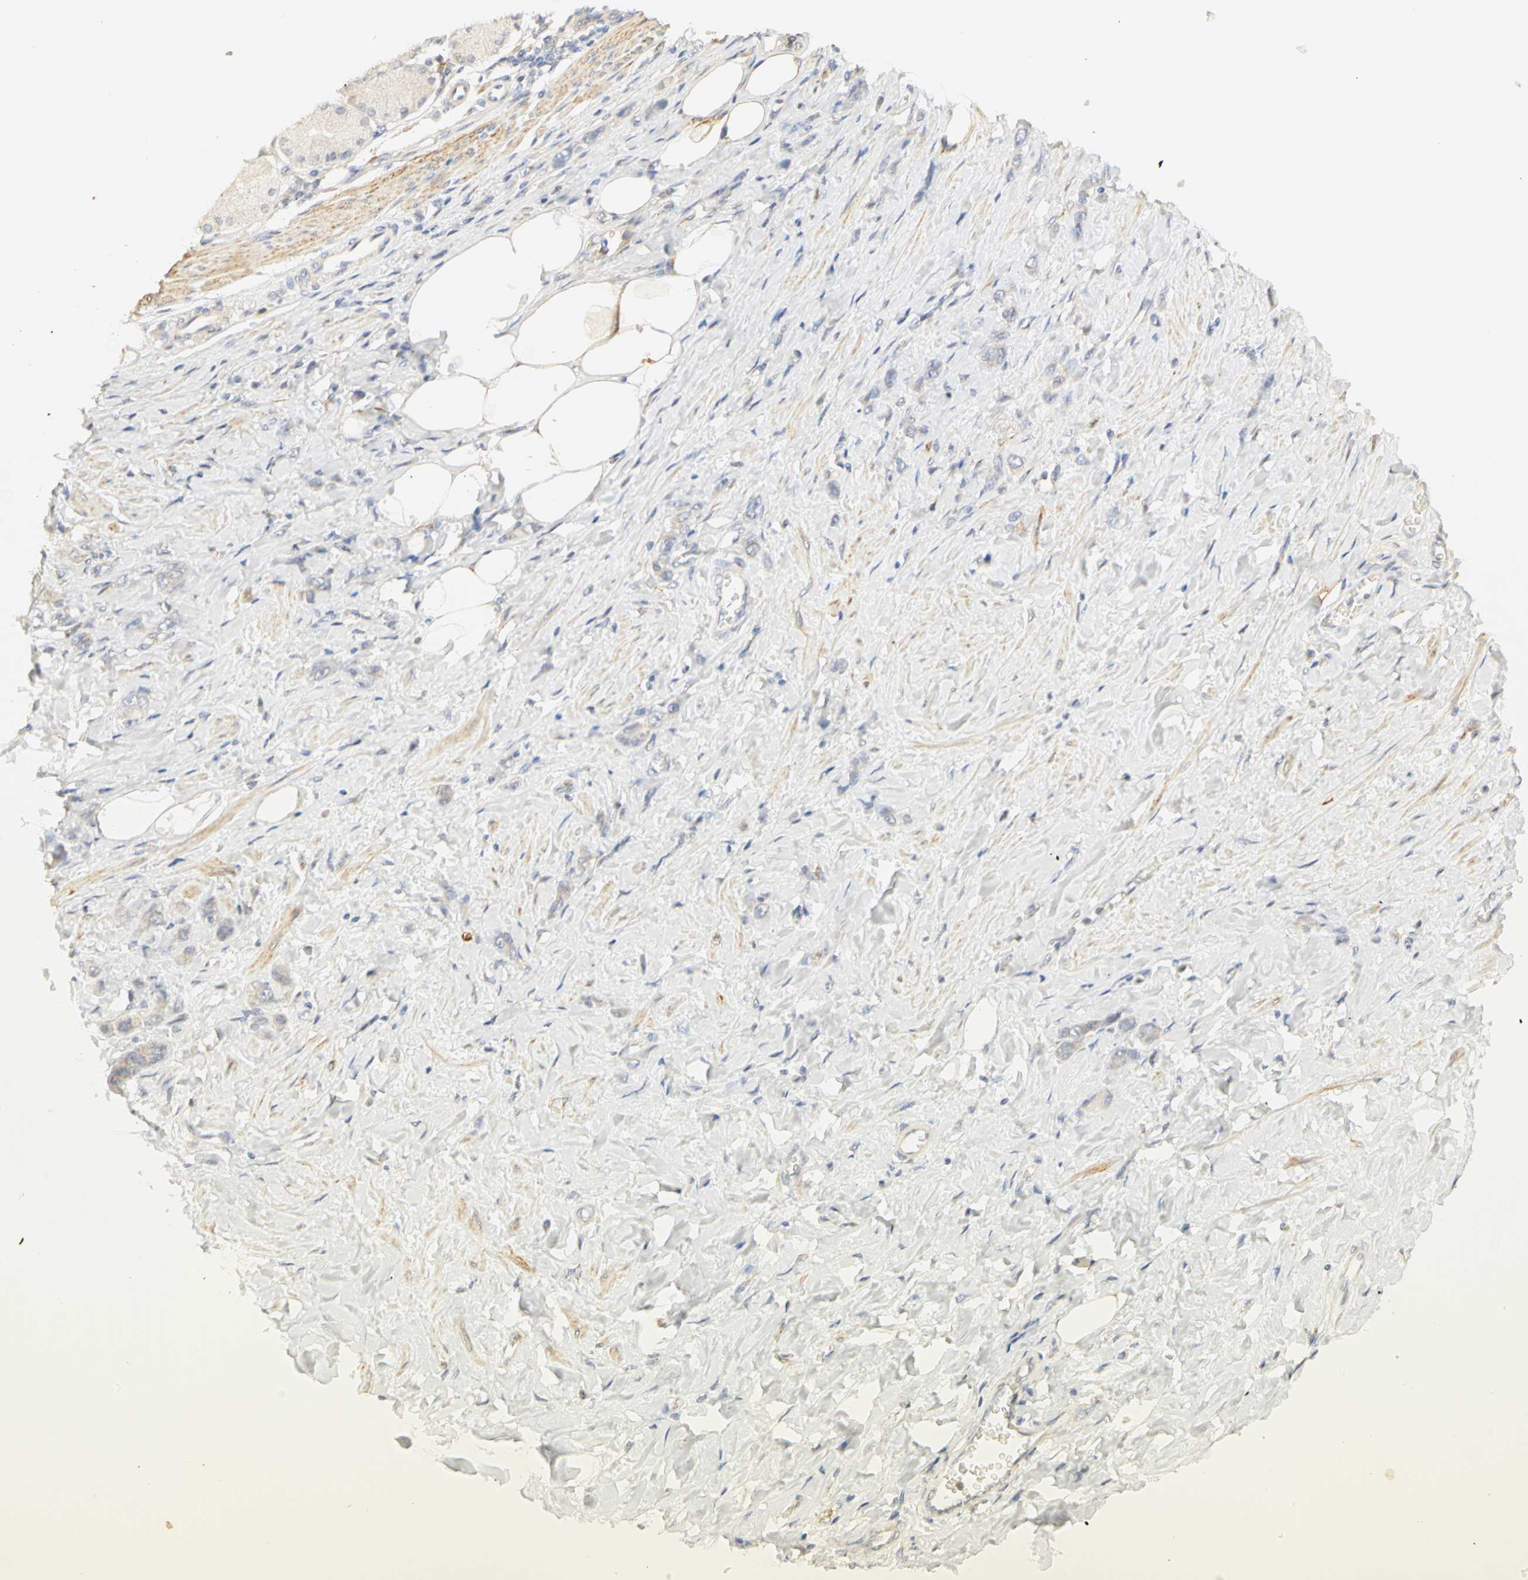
{"staining": {"intensity": "weak", "quantity": "<25%", "location": "cytoplasmic/membranous"}, "tissue": "stomach cancer", "cell_type": "Tumor cells", "image_type": "cancer", "snomed": [{"axis": "morphology", "description": "Adenocarcinoma, NOS"}, {"axis": "topography", "description": "Stomach"}], "caption": "A histopathology image of adenocarcinoma (stomach) stained for a protein displays no brown staining in tumor cells.", "gene": "GNRH2", "patient": {"sex": "male", "age": 82}}